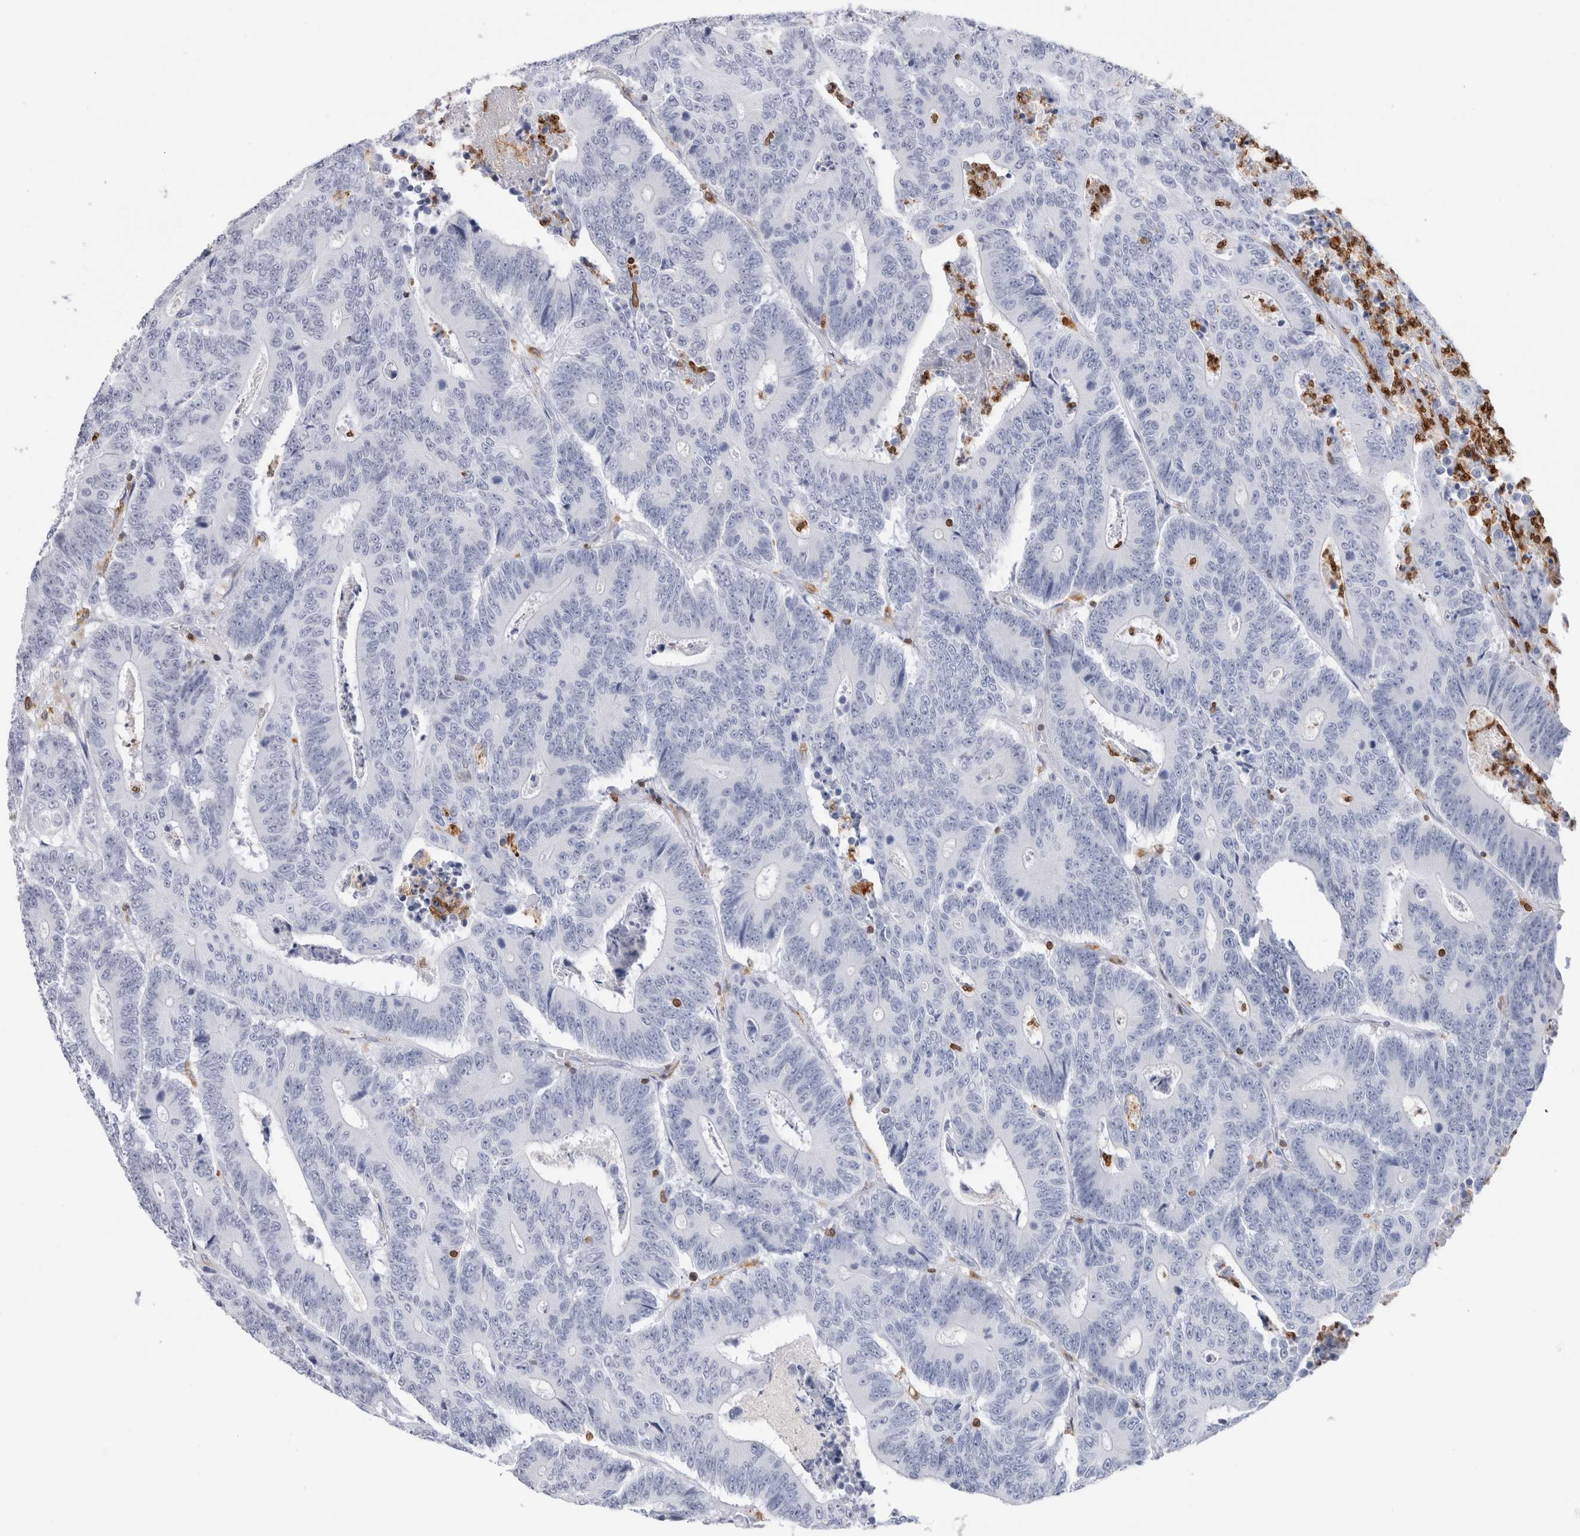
{"staining": {"intensity": "negative", "quantity": "none", "location": "none"}, "tissue": "colorectal cancer", "cell_type": "Tumor cells", "image_type": "cancer", "snomed": [{"axis": "morphology", "description": "Adenocarcinoma, NOS"}, {"axis": "topography", "description": "Colon"}], "caption": "There is no significant expression in tumor cells of adenocarcinoma (colorectal). Nuclei are stained in blue.", "gene": "ALOX5AP", "patient": {"sex": "male", "age": 83}}